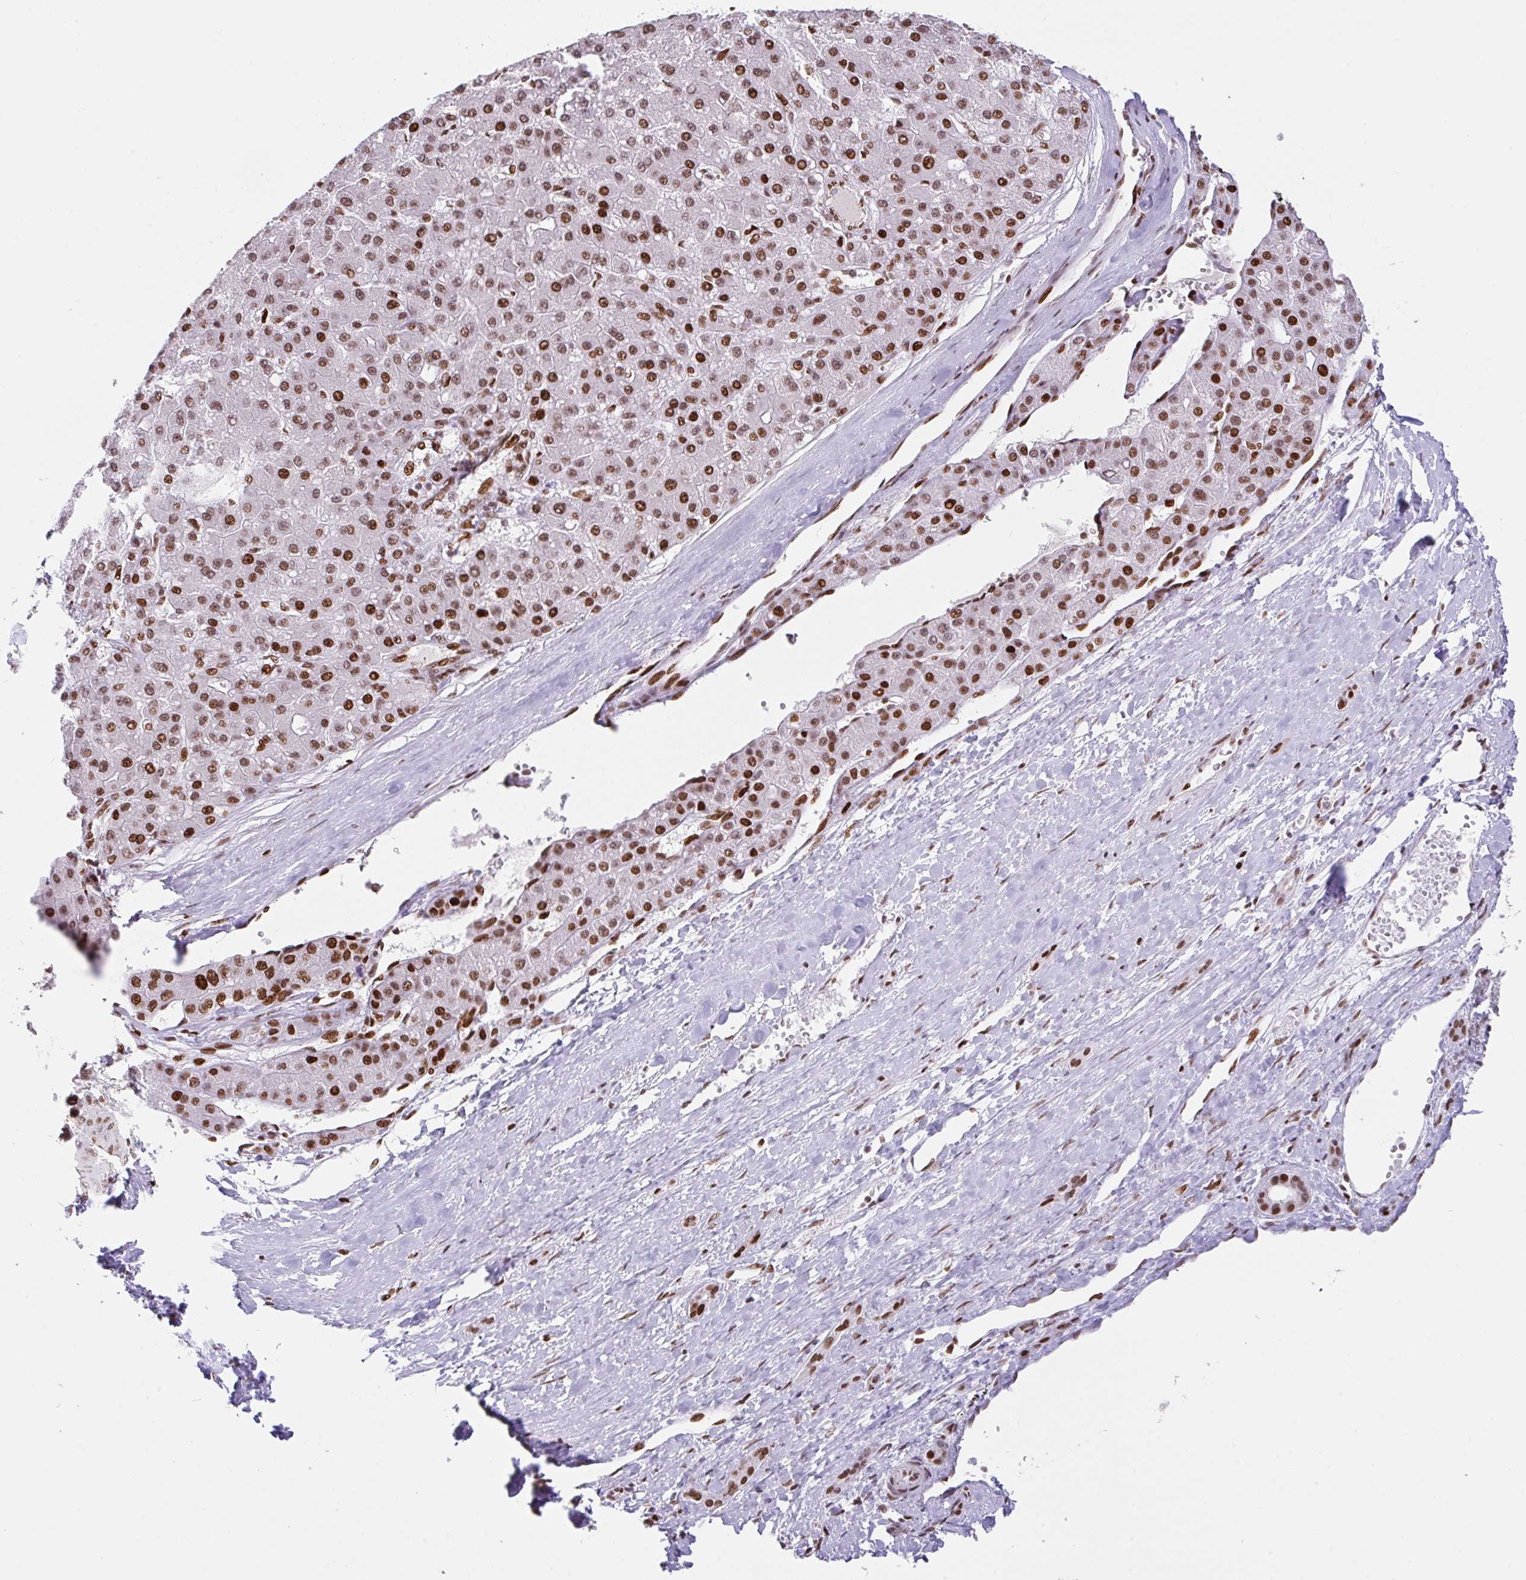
{"staining": {"intensity": "strong", "quantity": ">75%", "location": "nuclear"}, "tissue": "liver cancer", "cell_type": "Tumor cells", "image_type": "cancer", "snomed": [{"axis": "morphology", "description": "Carcinoma, Hepatocellular, NOS"}, {"axis": "topography", "description": "Liver"}], "caption": "Liver cancer (hepatocellular carcinoma) tissue reveals strong nuclear staining in about >75% of tumor cells", "gene": "CLP1", "patient": {"sex": "male", "age": 67}}